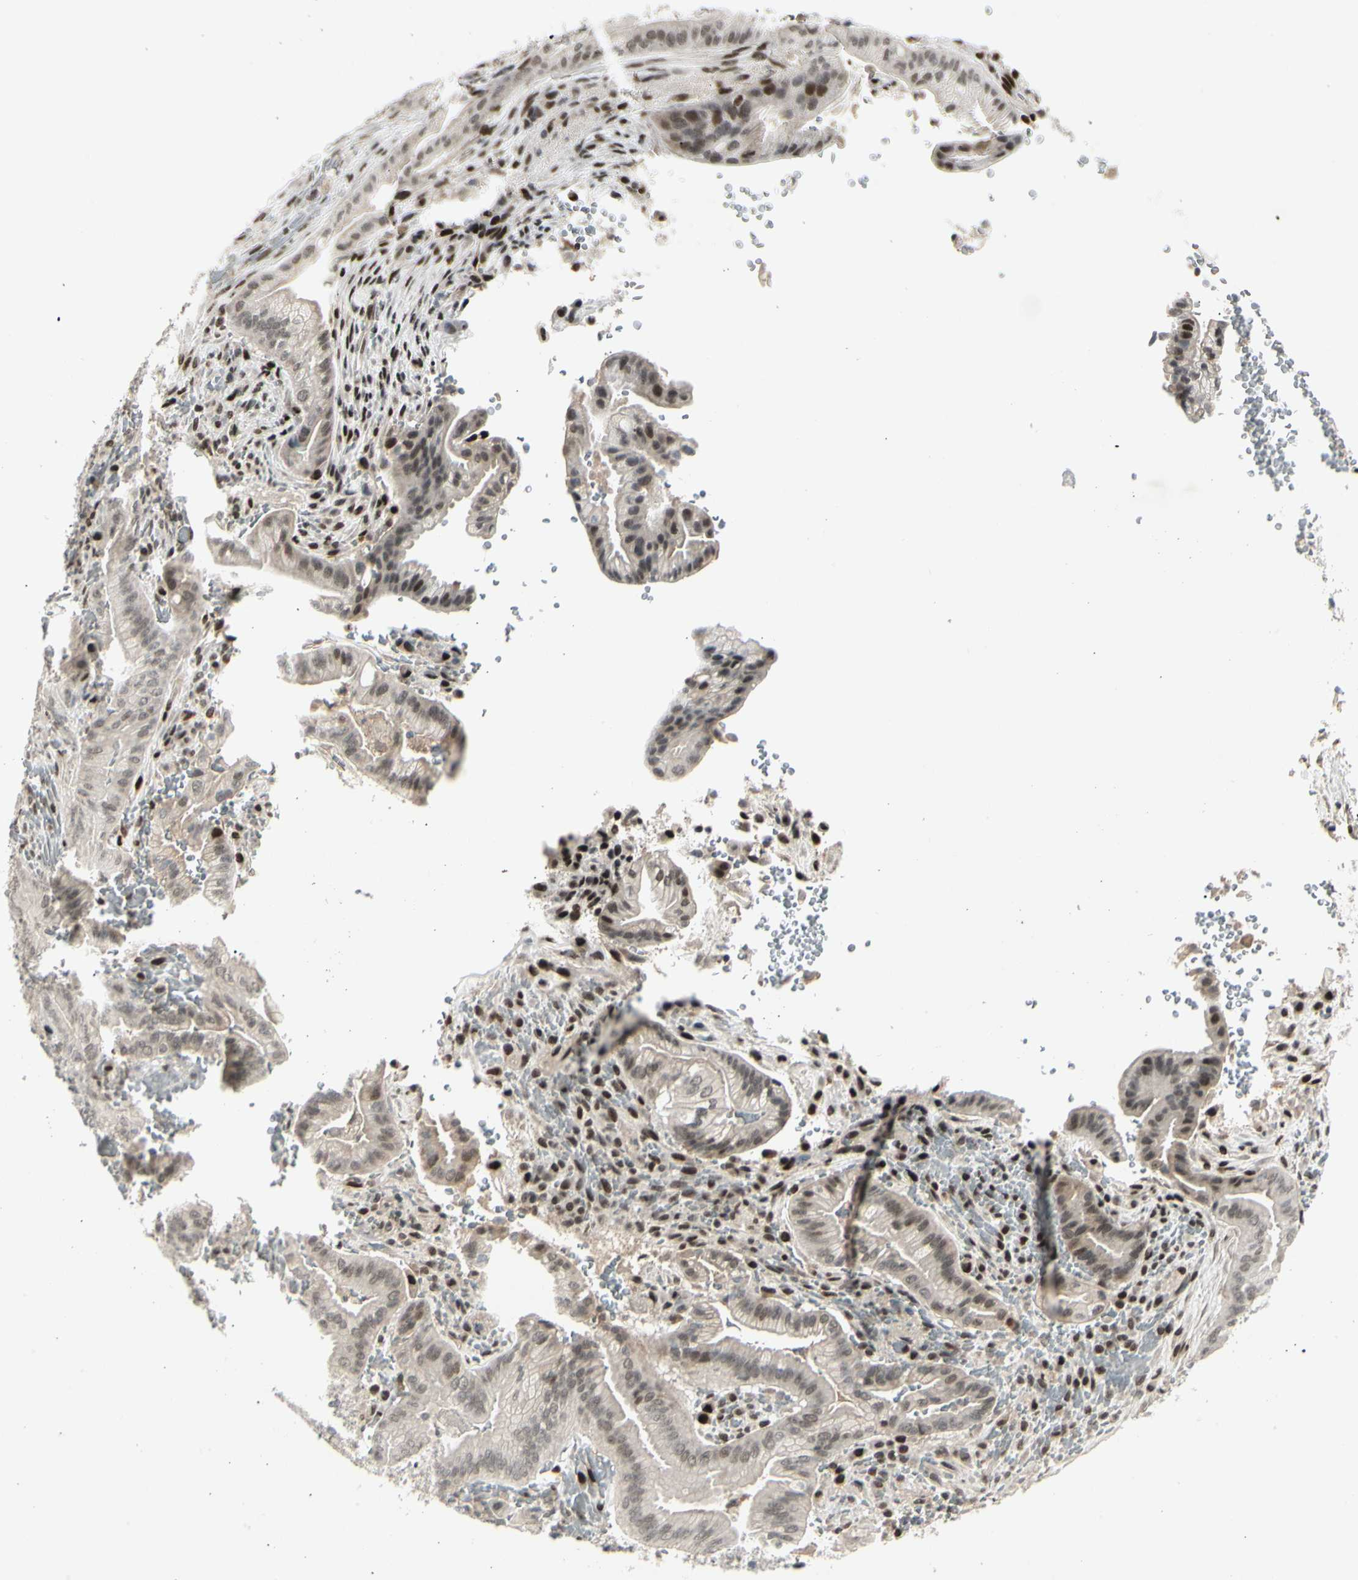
{"staining": {"intensity": "weak", "quantity": ">75%", "location": "nuclear"}, "tissue": "liver cancer", "cell_type": "Tumor cells", "image_type": "cancer", "snomed": [{"axis": "morphology", "description": "Cholangiocarcinoma"}, {"axis": "topography", "description": "Liver"}], "caption": "High-magnification brightfield microscopy of liver cholangiocarcinoma stained with DAB (3,3'-diaminobenzidine) (brown) and counterstained with hematoxylin (blue). tumor cells exhibit weak nuclear positivity is appreciated in approximately>75% of cells.", "gene": "FOXJ2", "patient": {"sex": "female", "age": 68}}